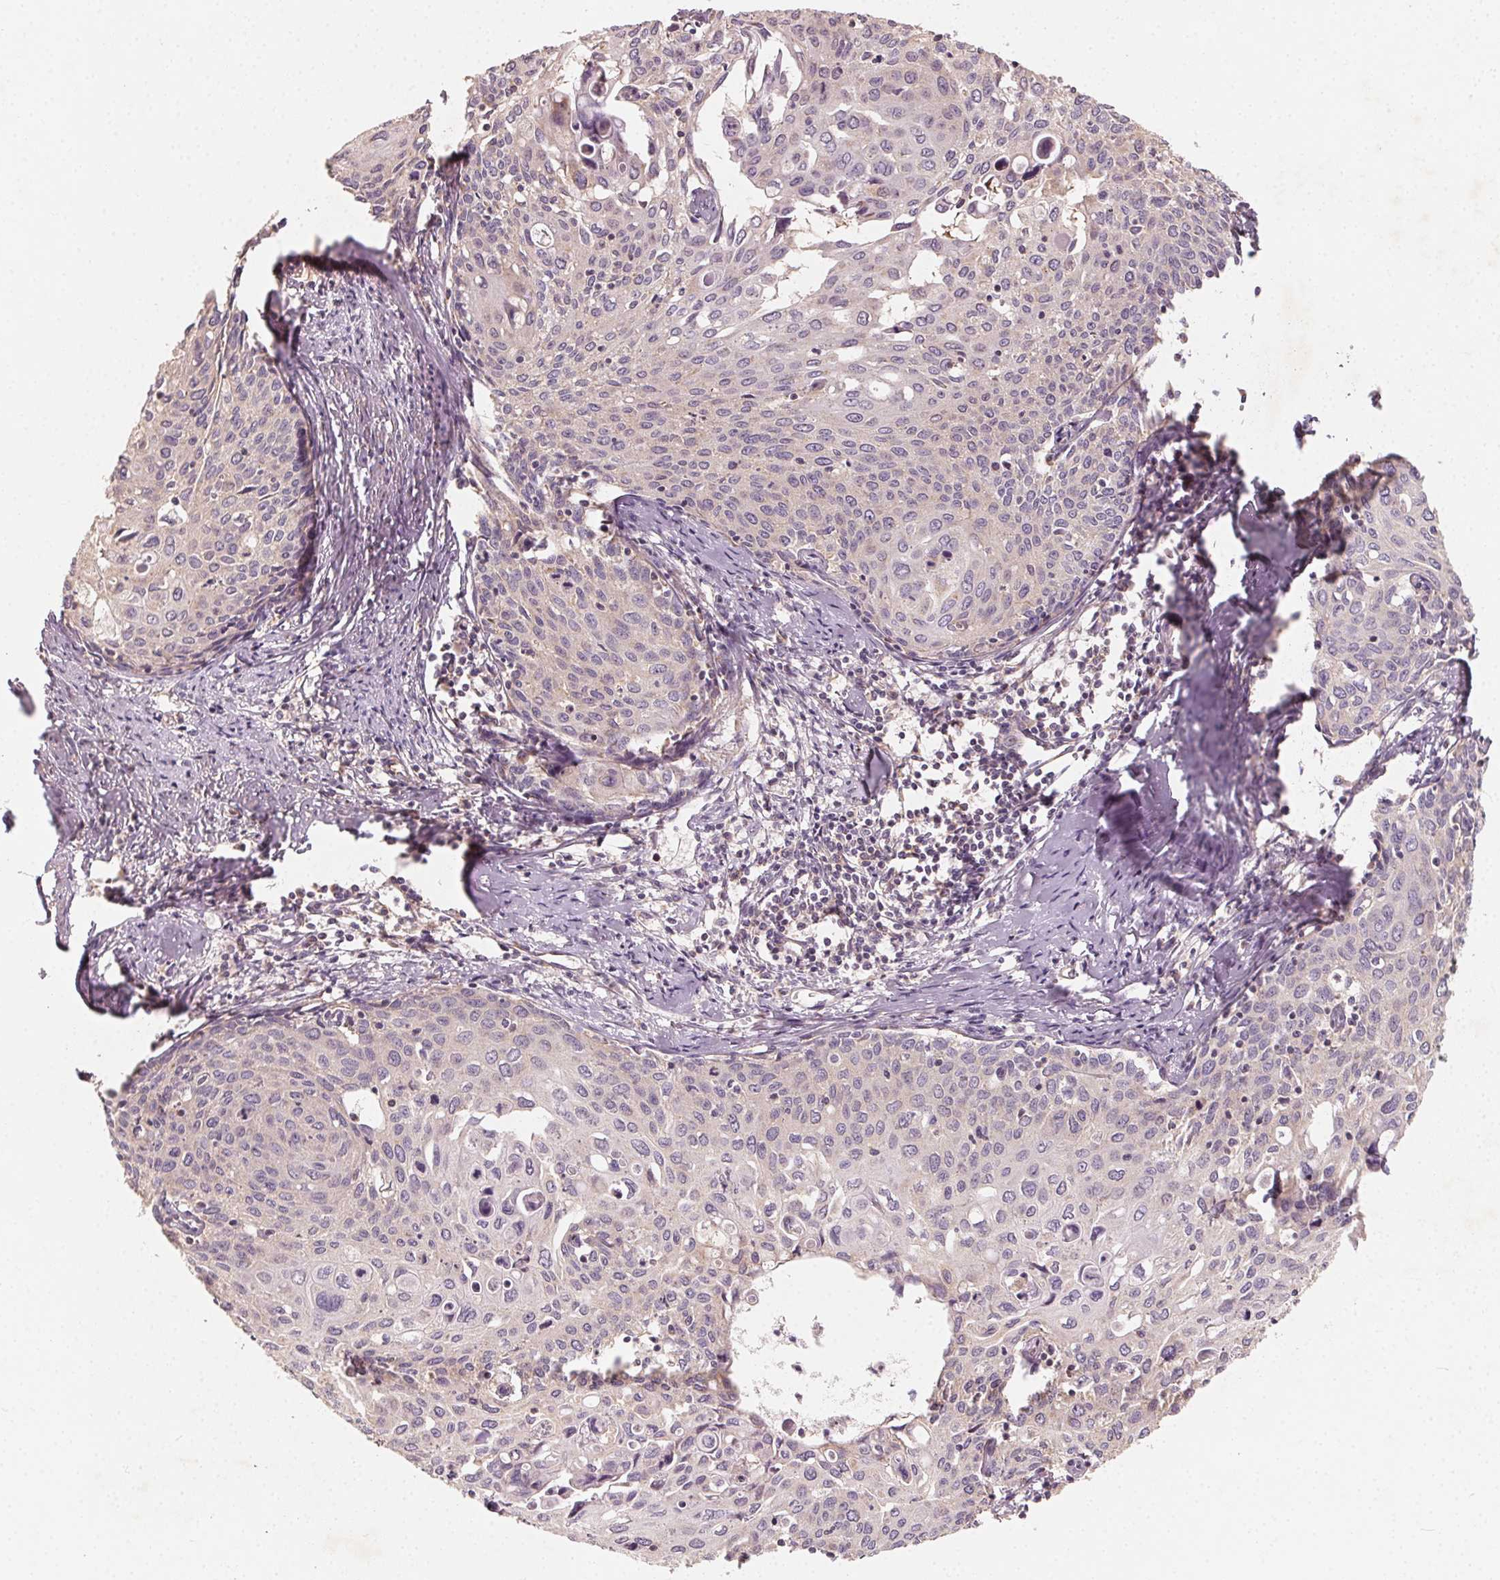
{"staining": {"intensity": "weak", "quantity": "25%-75%", "location": "cytoplasmic/membranous"}, "tissue": "cervical cancer", "cell_type": "Tumor cells", "image_type": "cancer", "snomed": [{"axis": "morphology", "description": "Squamous cell carcinoma, NOS"}, {"axis": "topography", "description": "Cervix"}], "caption": "A brown stain highlights weak cytoplasmic/membranous expression of a protein in human squamous cell carcinoma (cervical) tumor cells.", "gene": "AP1S1", "patient": {"sex": "female", "age": 62}}